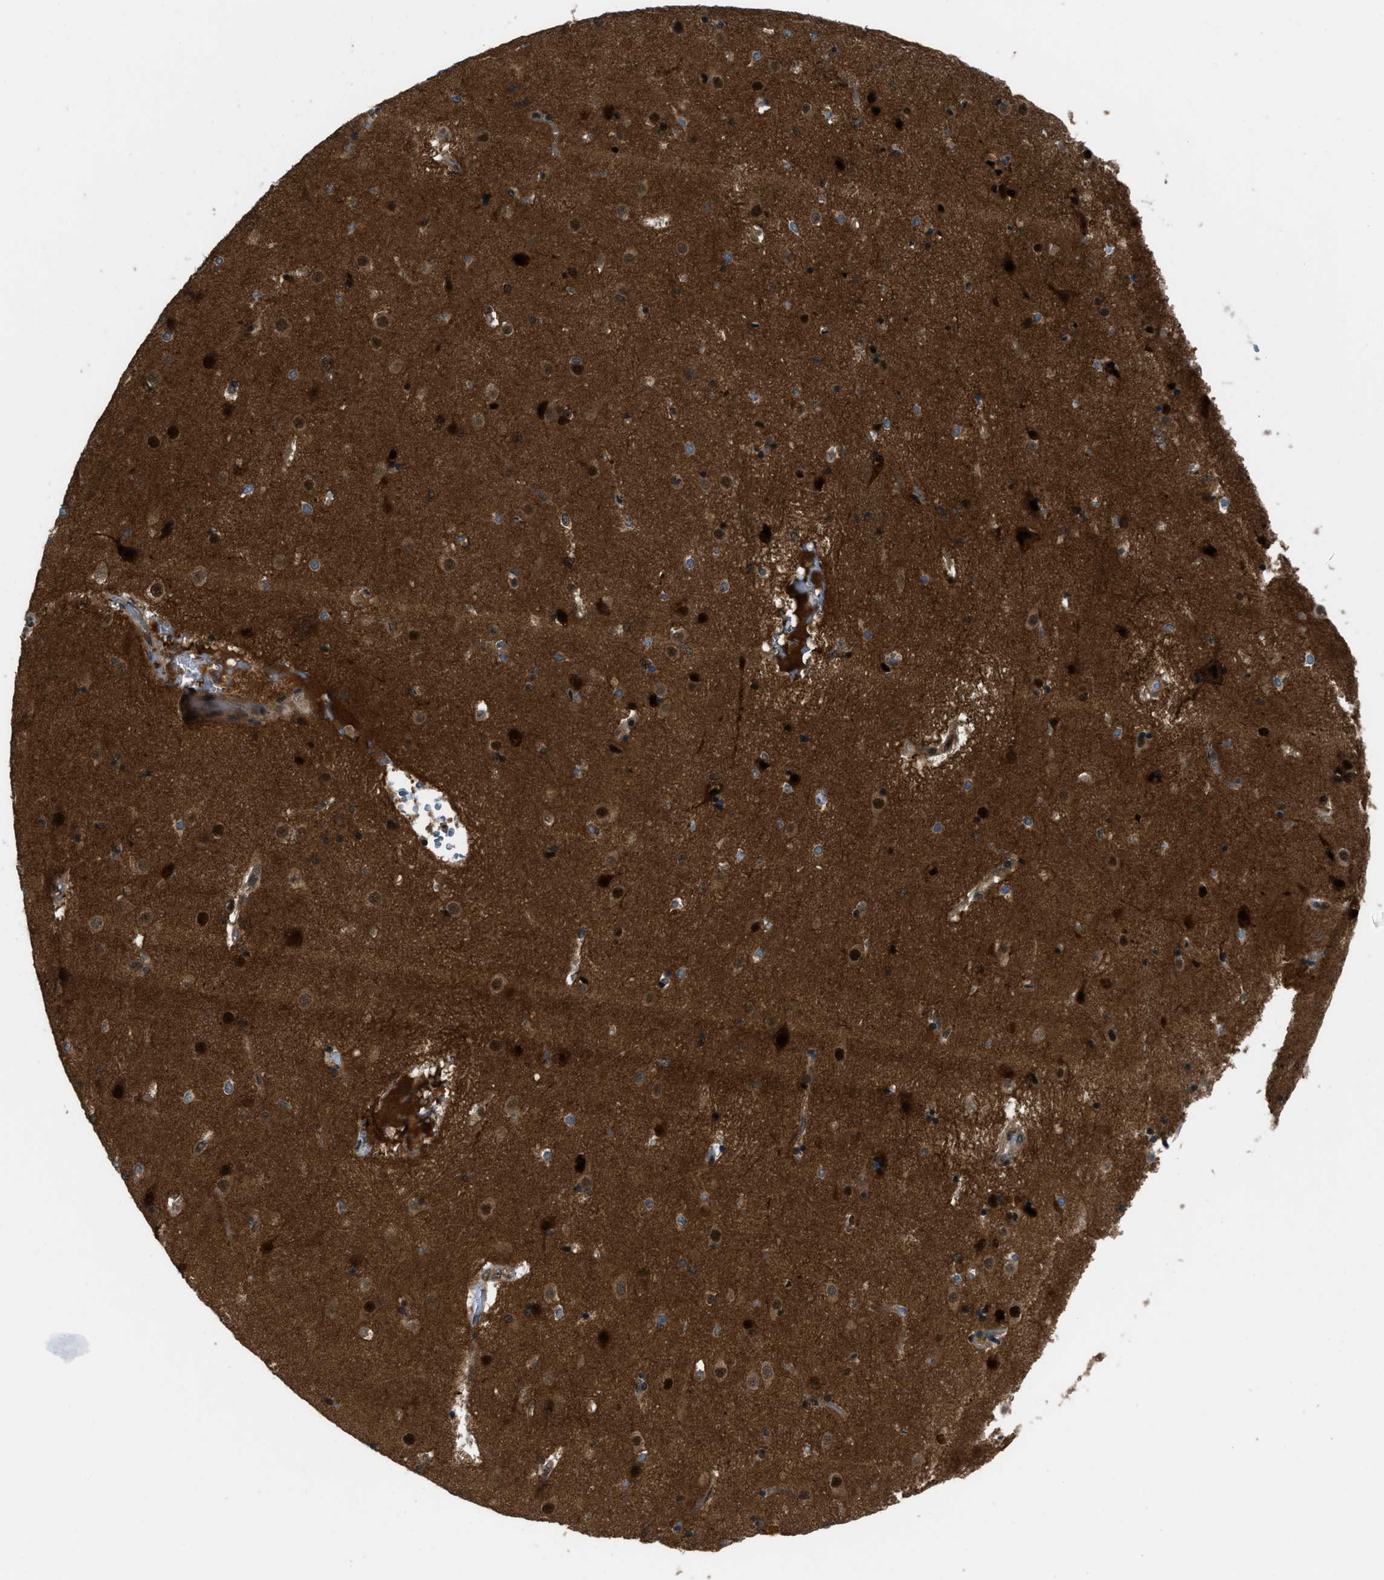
{"staining": {"intensity": "moderate", "quantity": "25%-75%", "location": "cytoplasmic/membranous,nuclear"}, "tissue": "caudate", "cell_type": "Glial cells", "image_type": "normal", "snomed": [{"axis": "morphology", "description": "Normal tissue, NOS"}, {"axis": "topography", "description": "Lateral ventricle wall"}], "caption": "Immunohistochemical staining of normal caudate displays moderate cytoplasmic/membranous,nuclear protein expression in about 25%-75% of glial cells.", "gene": "NUDCD3", "patient": {"sex": "male", "age": 70}}